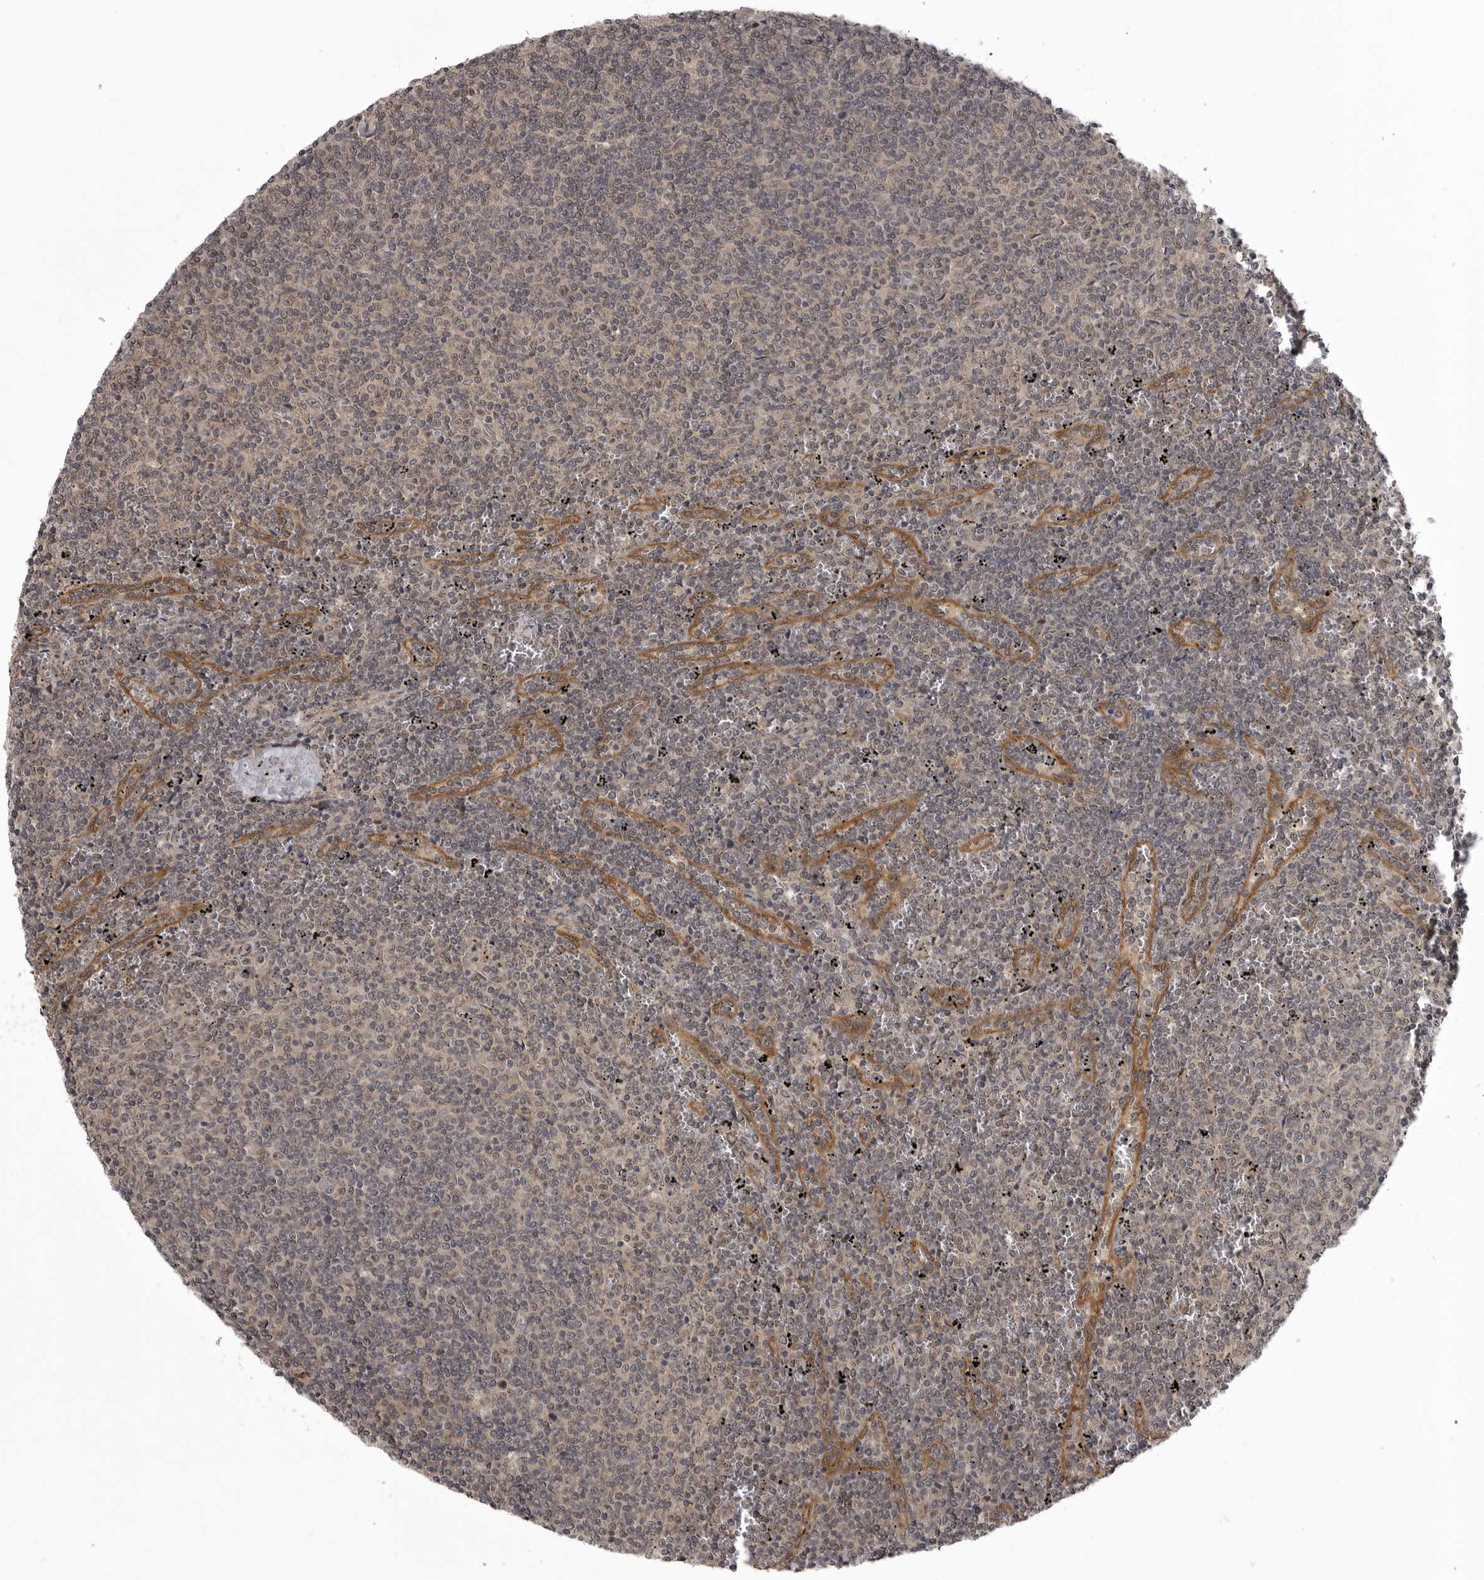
{"staining": {"intensity": "negative", "quantity": "none", "location": "none"}, "tissue": "lymphoma", "cell_type": "Tumor cells", "image_type": "cancer", "snomed": [{"axis": "morphology", "description": "Malignant lymphoma, non-Hodgkin's type, Low grade"}, {"axis": "topography", "description": "Spleen"}], "caption": "Immunohistochemical staining of human malignant lymphoma, non-Hodgkin's type (low-grade) demonstrates no significant staining in tumor cells.", "gene": "SNX16", "patient": {"sex": "female", "age": 50}}